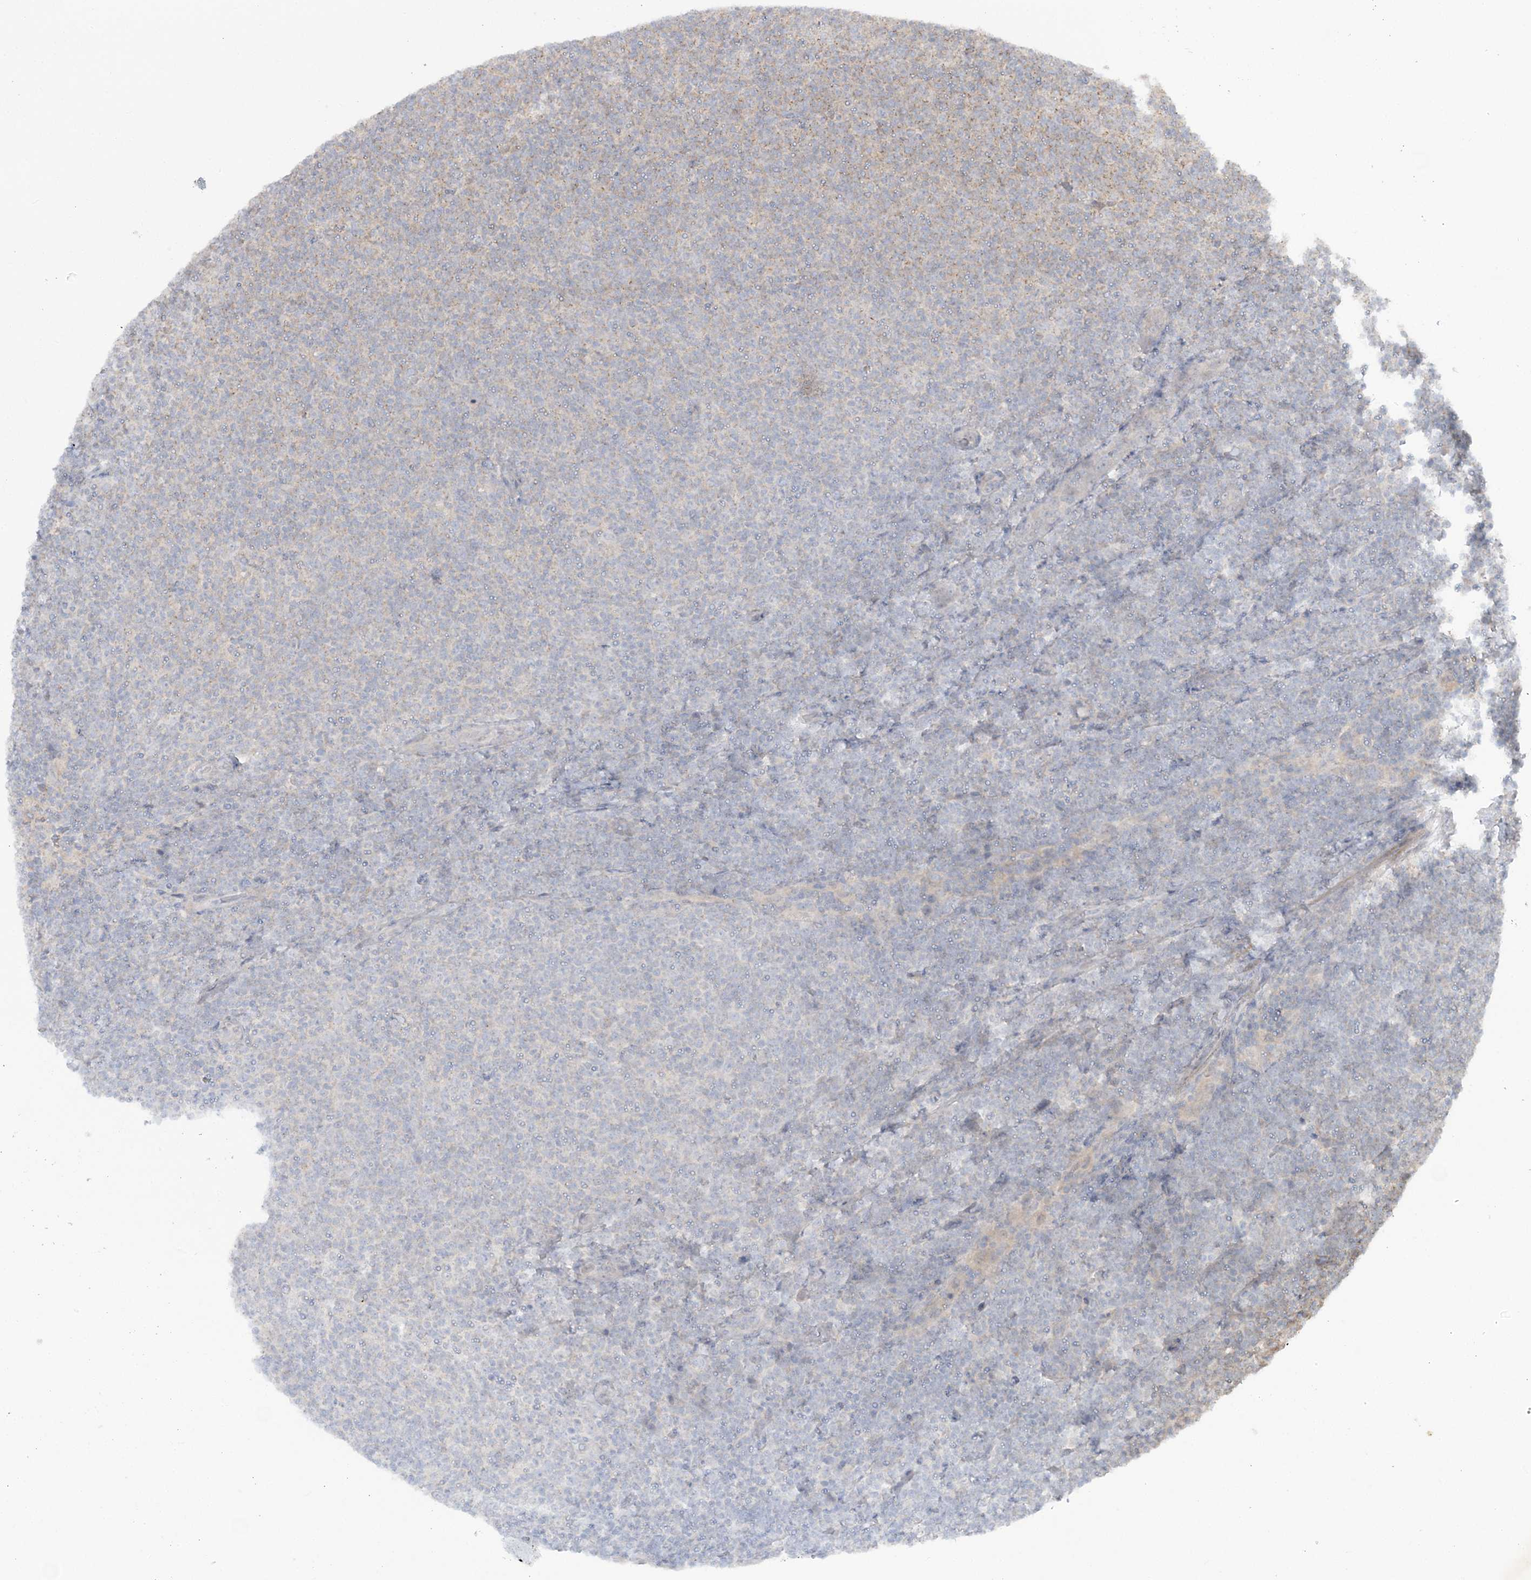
{"staining": {"intensity": "weak", "quantity": "25%-75%", "location": "cytoplasmic/membranous"}, "tissue": "lymphoma", "cell_type": "Tumor cells", "image_type": "cancer", "snomed": [{"axis": "morphology", "description": "Malignant lymphoma, non-Hodgkin's type, Low grade"}, {"axis": "topography", "description": "Lymph node"}], "caption": "An immunohistochemistry (IHC) photomicrograph of tumor tissue is shown. Protein staining in brown shows weak cytoplasmic/membranous positivity in low-grade malignant lymphoma, non-Hodgkin's type within tumor cells.", "gene": "MOCS2", "patient": {"sex": "male", "age": 66}}